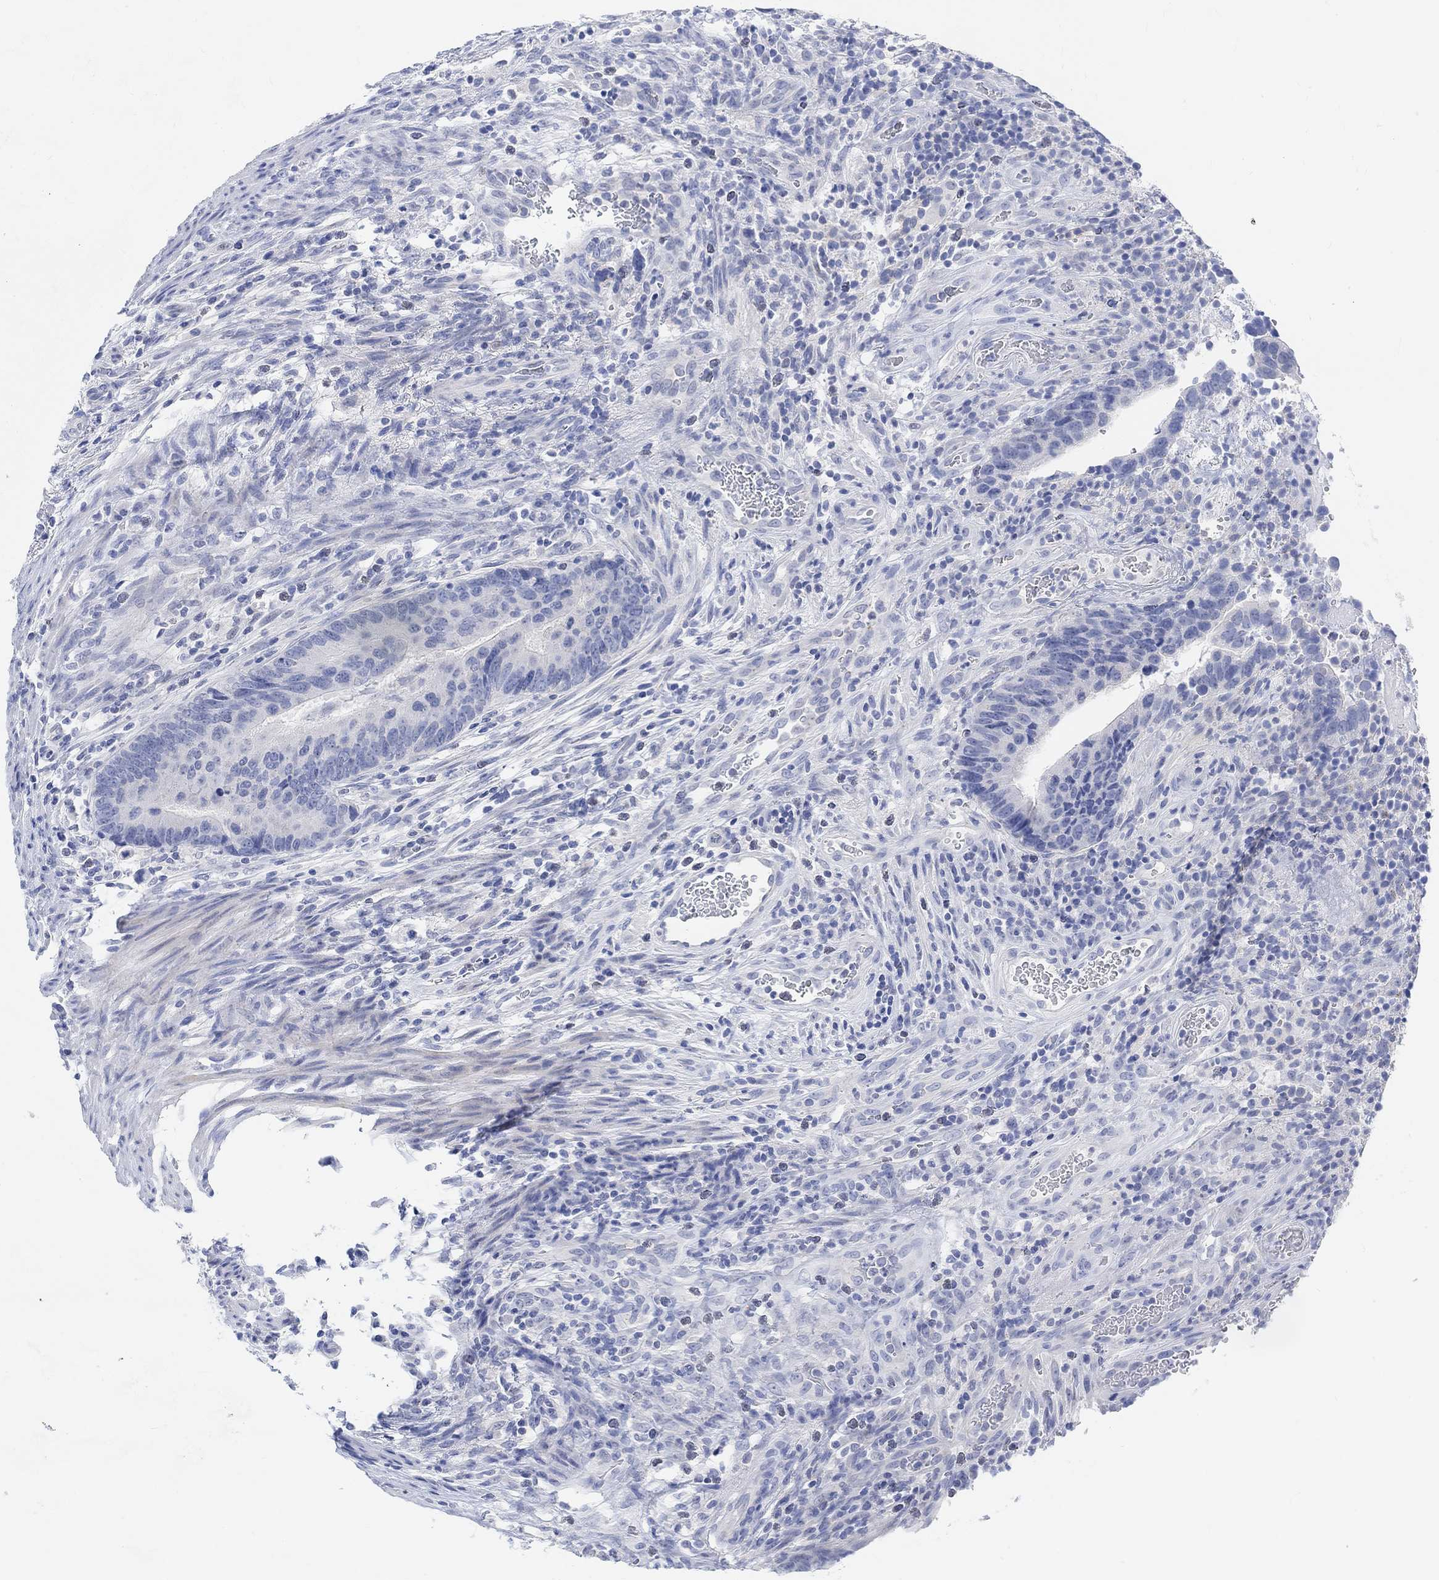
{"staining": {"intensity": "negative", "quantity": "none", "location": "none"}, "tissue": "colorectal cancer", "cell_type": "Tumor cells", "image_type": "cancer", "snomed": [{"axis": "morphology", "description": "Adenocarcinoma, NOS"}, {"axis": "topography", "description": "Colon"}], "caption": "A micrograph of colorectal cancer (adenocarcinoma) stained for a protein shows no brown staining in tumor cells. Nuclei are stained in blue.", "gene": "ENO4", "patient": {"sex": "female", "age": 56}}